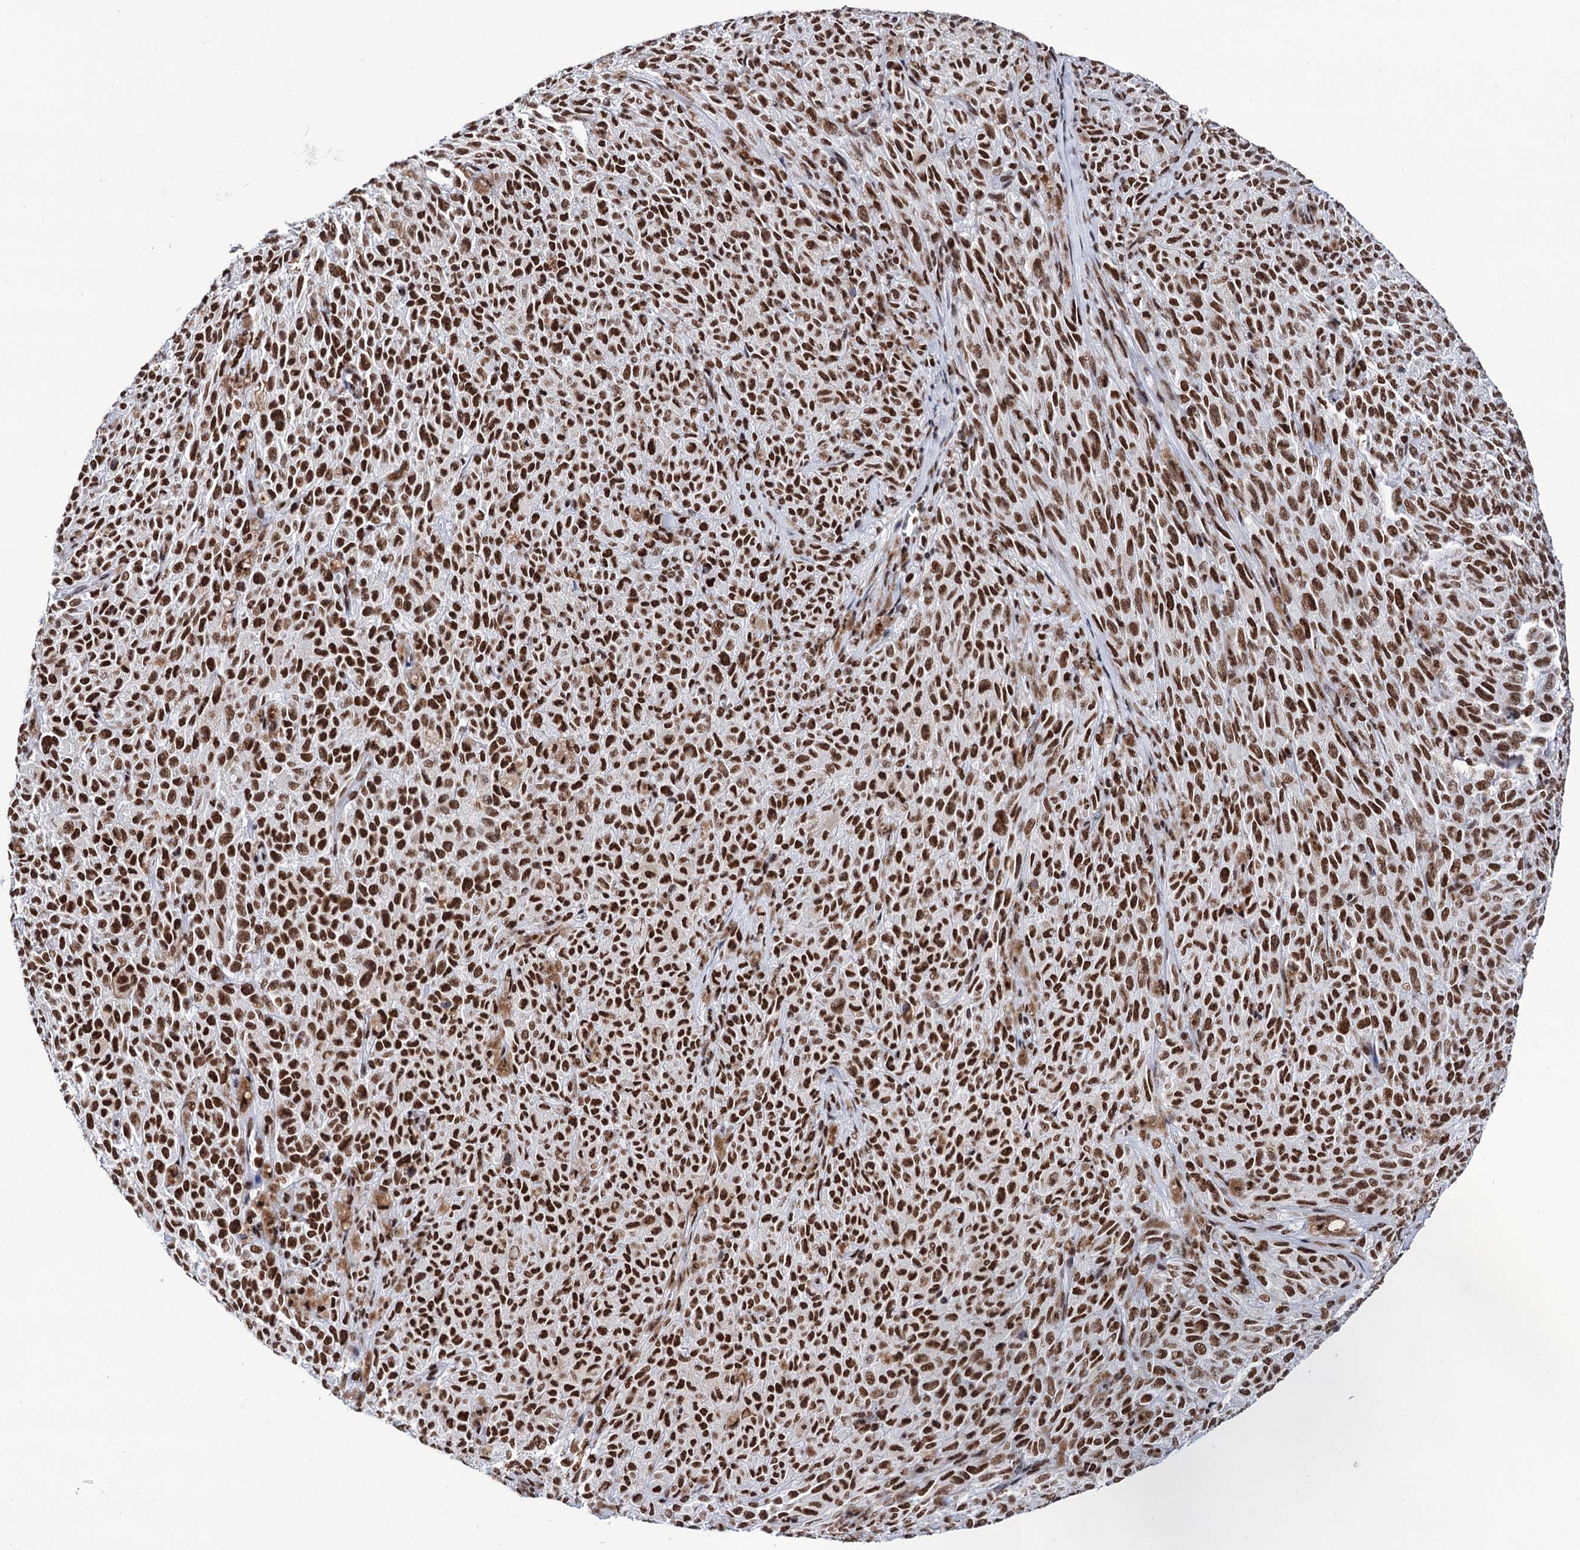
{"staining": {"intensity": "strong", "quantity": ">75%", "location": "nuclear"}, "tissue": "melanoma", "cell_type": "Tumor cells", "image_type": "cancer", "snomed": [{"axis": "morphology", "description": "Malignant melanoma, NOS"}, {"axis": "topography", "description": "Skin"}], "caption": "There is high levels of strong nuclear staining in tumor cells of melanoma, as demonstrated by immunohistochemical staining (brown color).", "gene": "MATR3", "patient": {"sex": "female", "age": 82}}